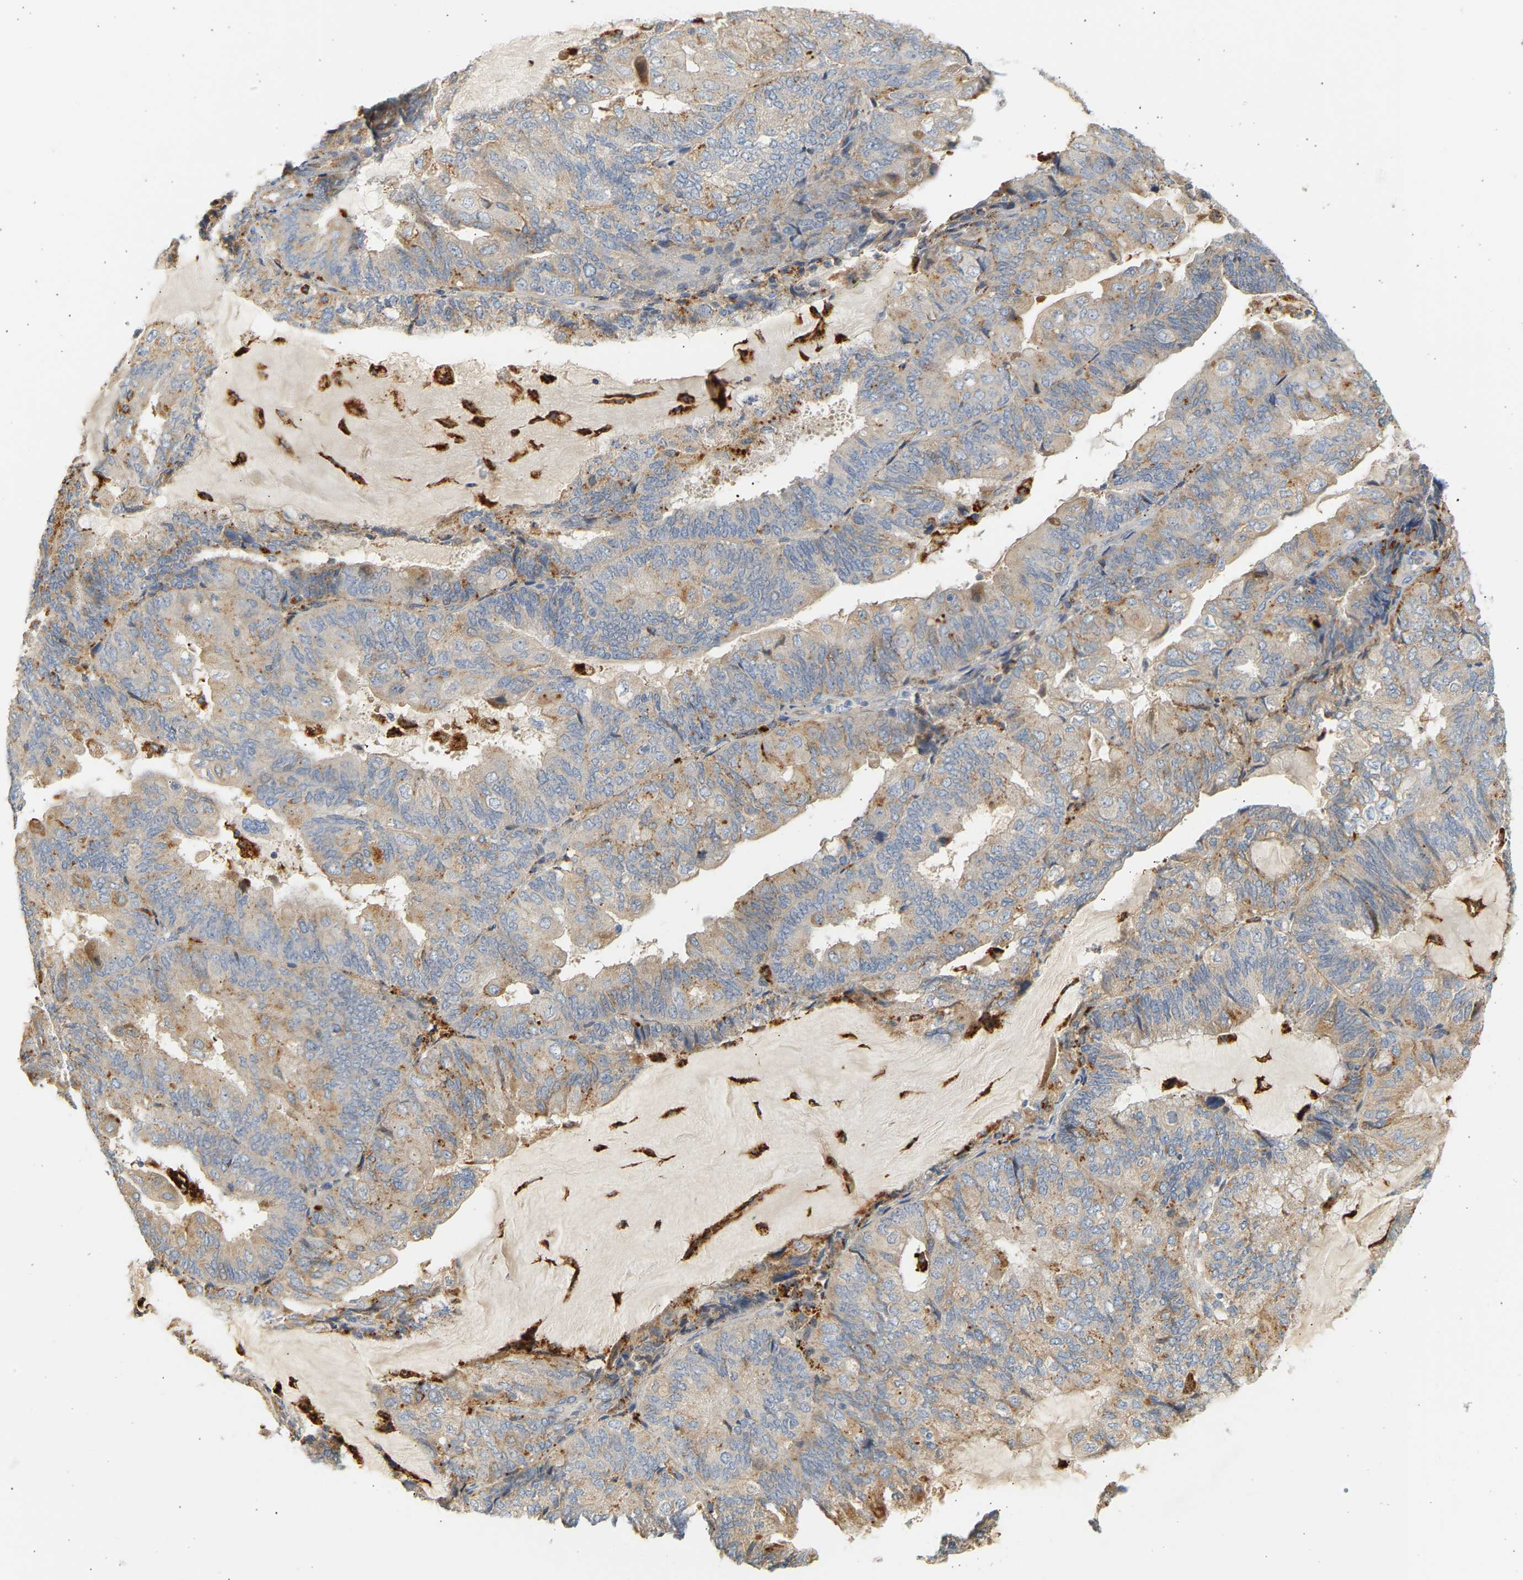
{"staining": {"intensity": "weak", "quantity": ">75%", "location": "cytoplasmic/membranous"}, "tissue": "endometrial cancer", "cell_type": "Tumor cells", "image_type": "cancer", "snomed": [{"axis": "morphology", "description": "Adenocarcinoma, NOS"}, {"axis": "topography", "description": "Endometrium"}], "caption": "Tumor cells reveal low levels of weak cytoplasmic/membranous staining in about >75% of cells in endometrial cancer.", "gene": "ENTHD1", "patient": {"sex": "female", "age": 81}}